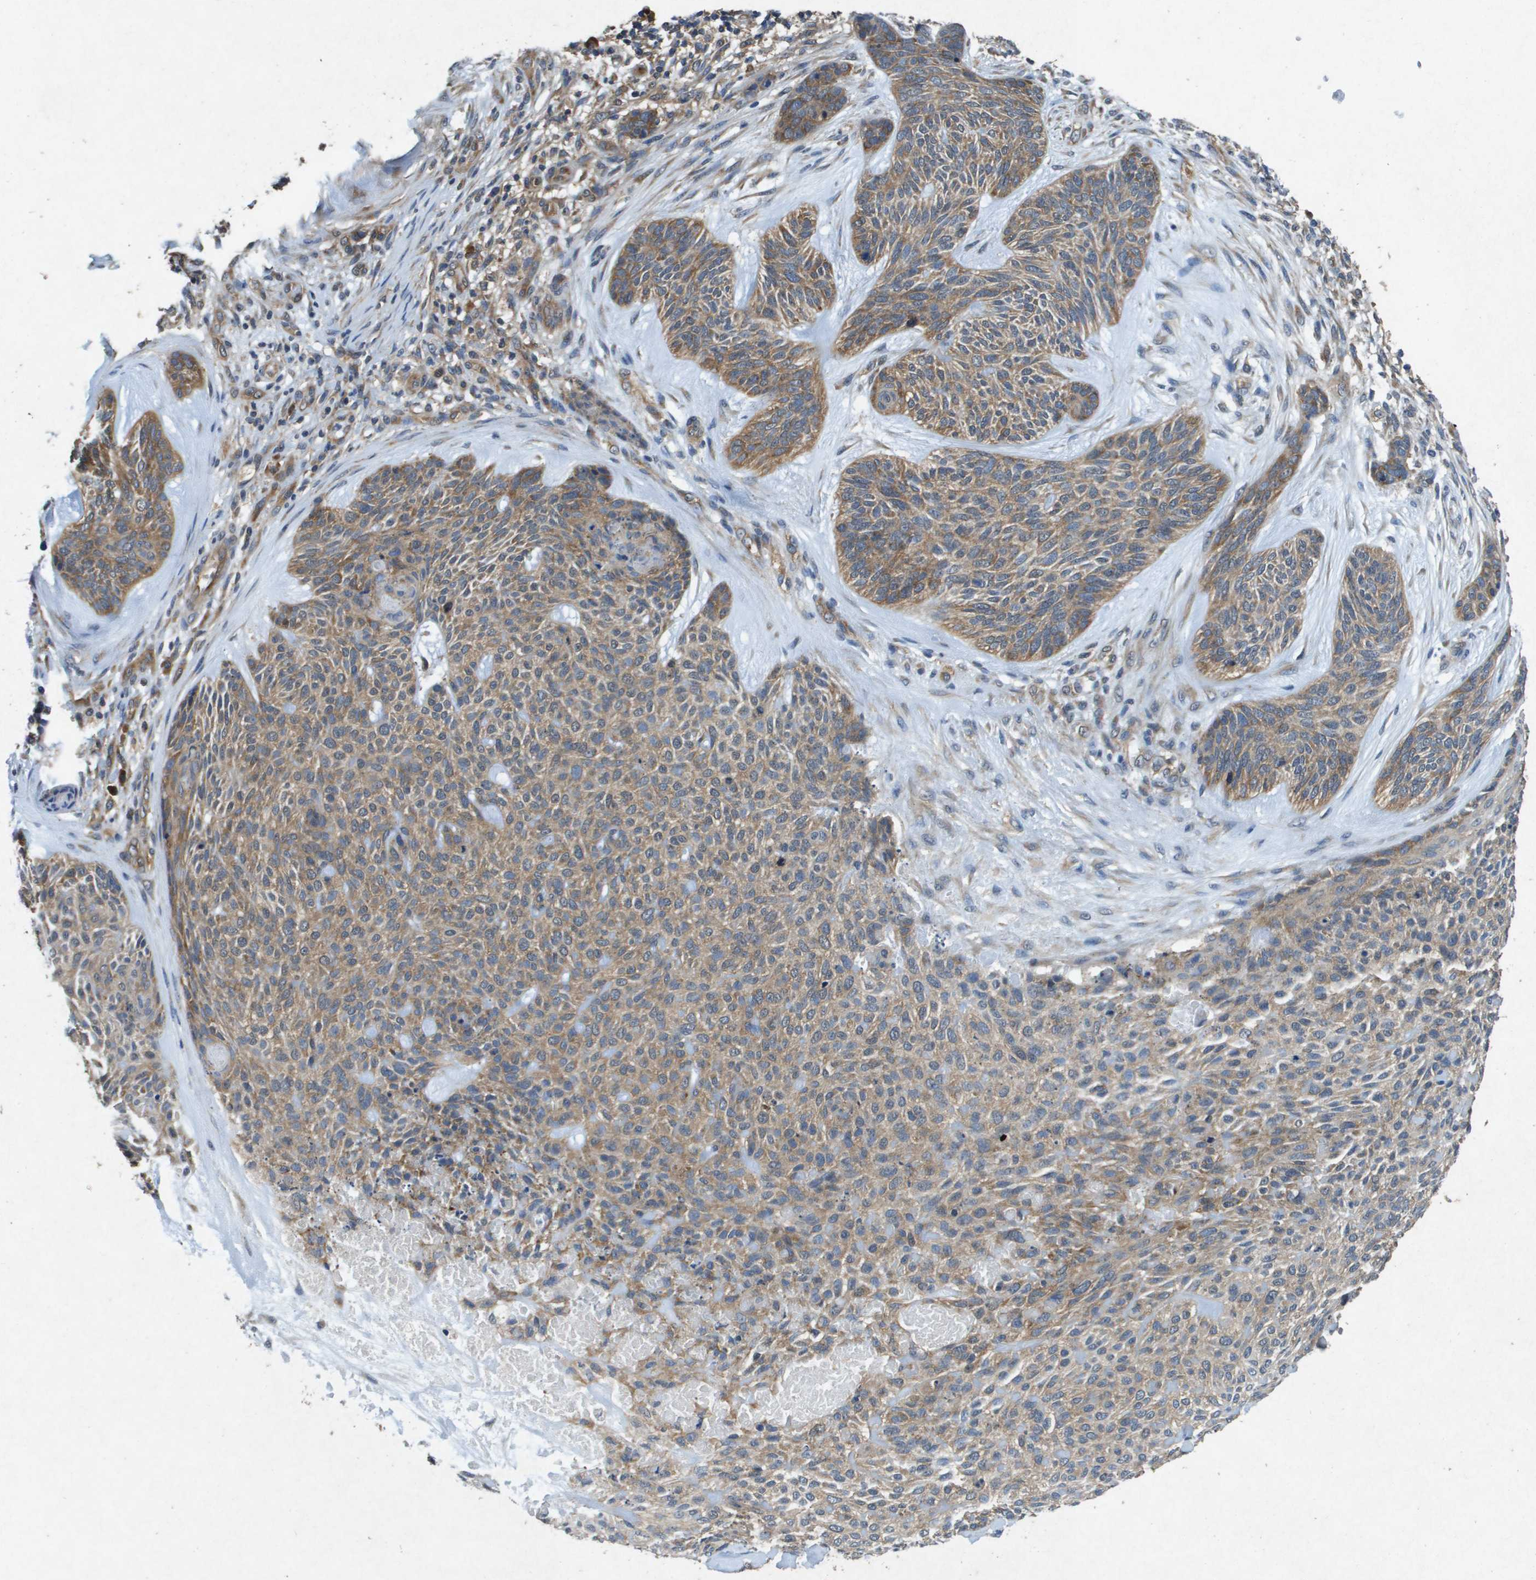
{"staining": {"intensity": "moderate", "quantity": ">75%", "location": "cytoplasmic/membranous"}, "tissue": "skin cancer", "cell_type": "Tumor cells", "image_type": "cancer", "snomed": [{"axis": "morphology", "description": "Basal cell carcinoma"}, {"axis": "topography", "description": "Skin"}], "caption": "Protein expression analysis of human basal cell carcinoma (skin) reveals moderate cytoplasmic/membranous expression in about >75% of tumor cells.", "gene": "PTPRT", "patient": {"sex": "male", "age": 55}}